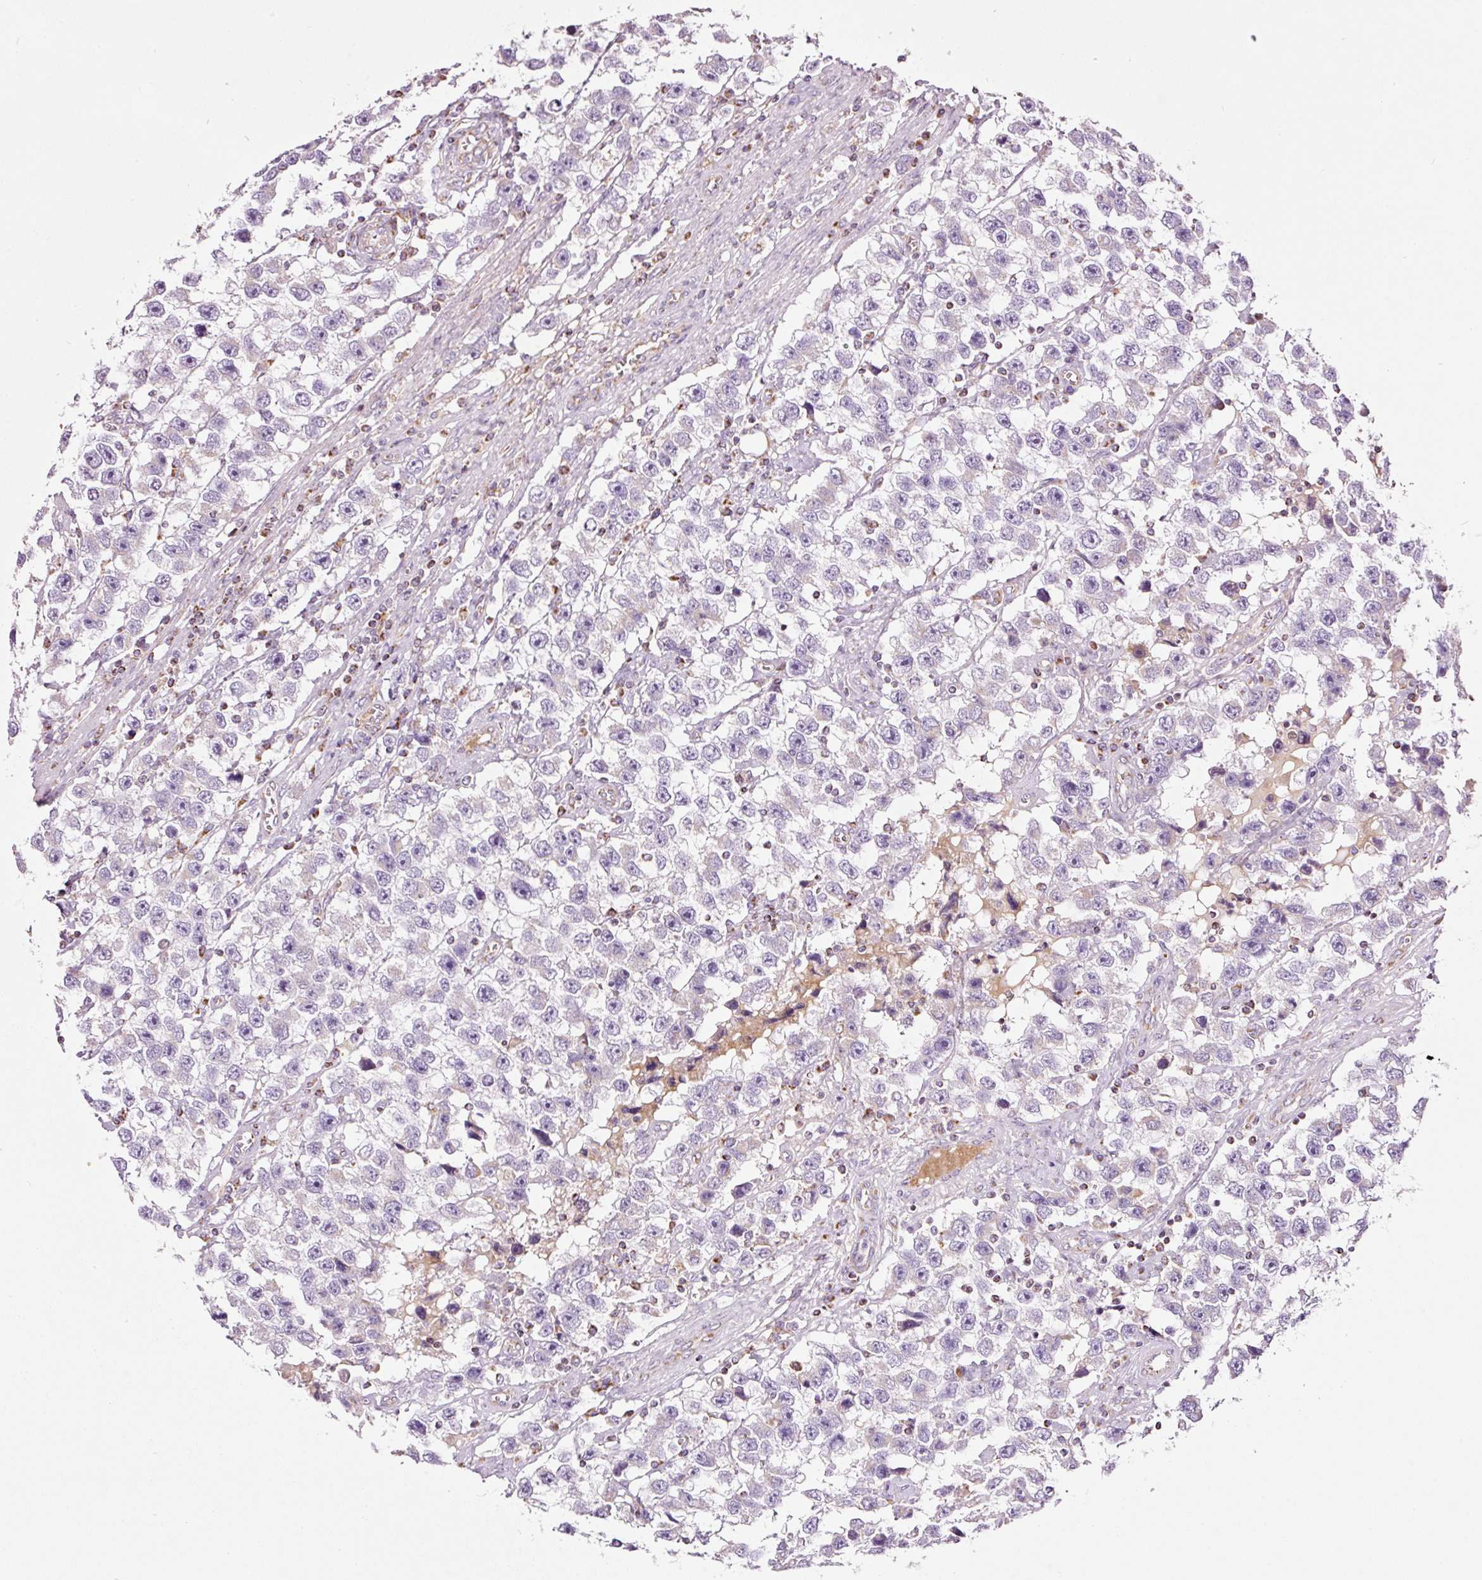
{"staining": {"intensity": "negative", "quantity": "none", "location": "none"}, "tissue": "testis cancer", "cell_type": "Tumor cells", "image_type": "cancer", "snomed": [{"axis": "morphology", "description": "Seminoma, NOS"}, {"axis": "topography", "description": "Testis"}], "caption": "An IHC image of testis cancer (seminoma) is shown. There is no staining in tumor cells of testis cancer (seminoma). (DAB immunohistochemistry (IHC) with hematoxylin counter stain).", "gene": "SDHA", "patient": {"sex": "male", "age": 33}}